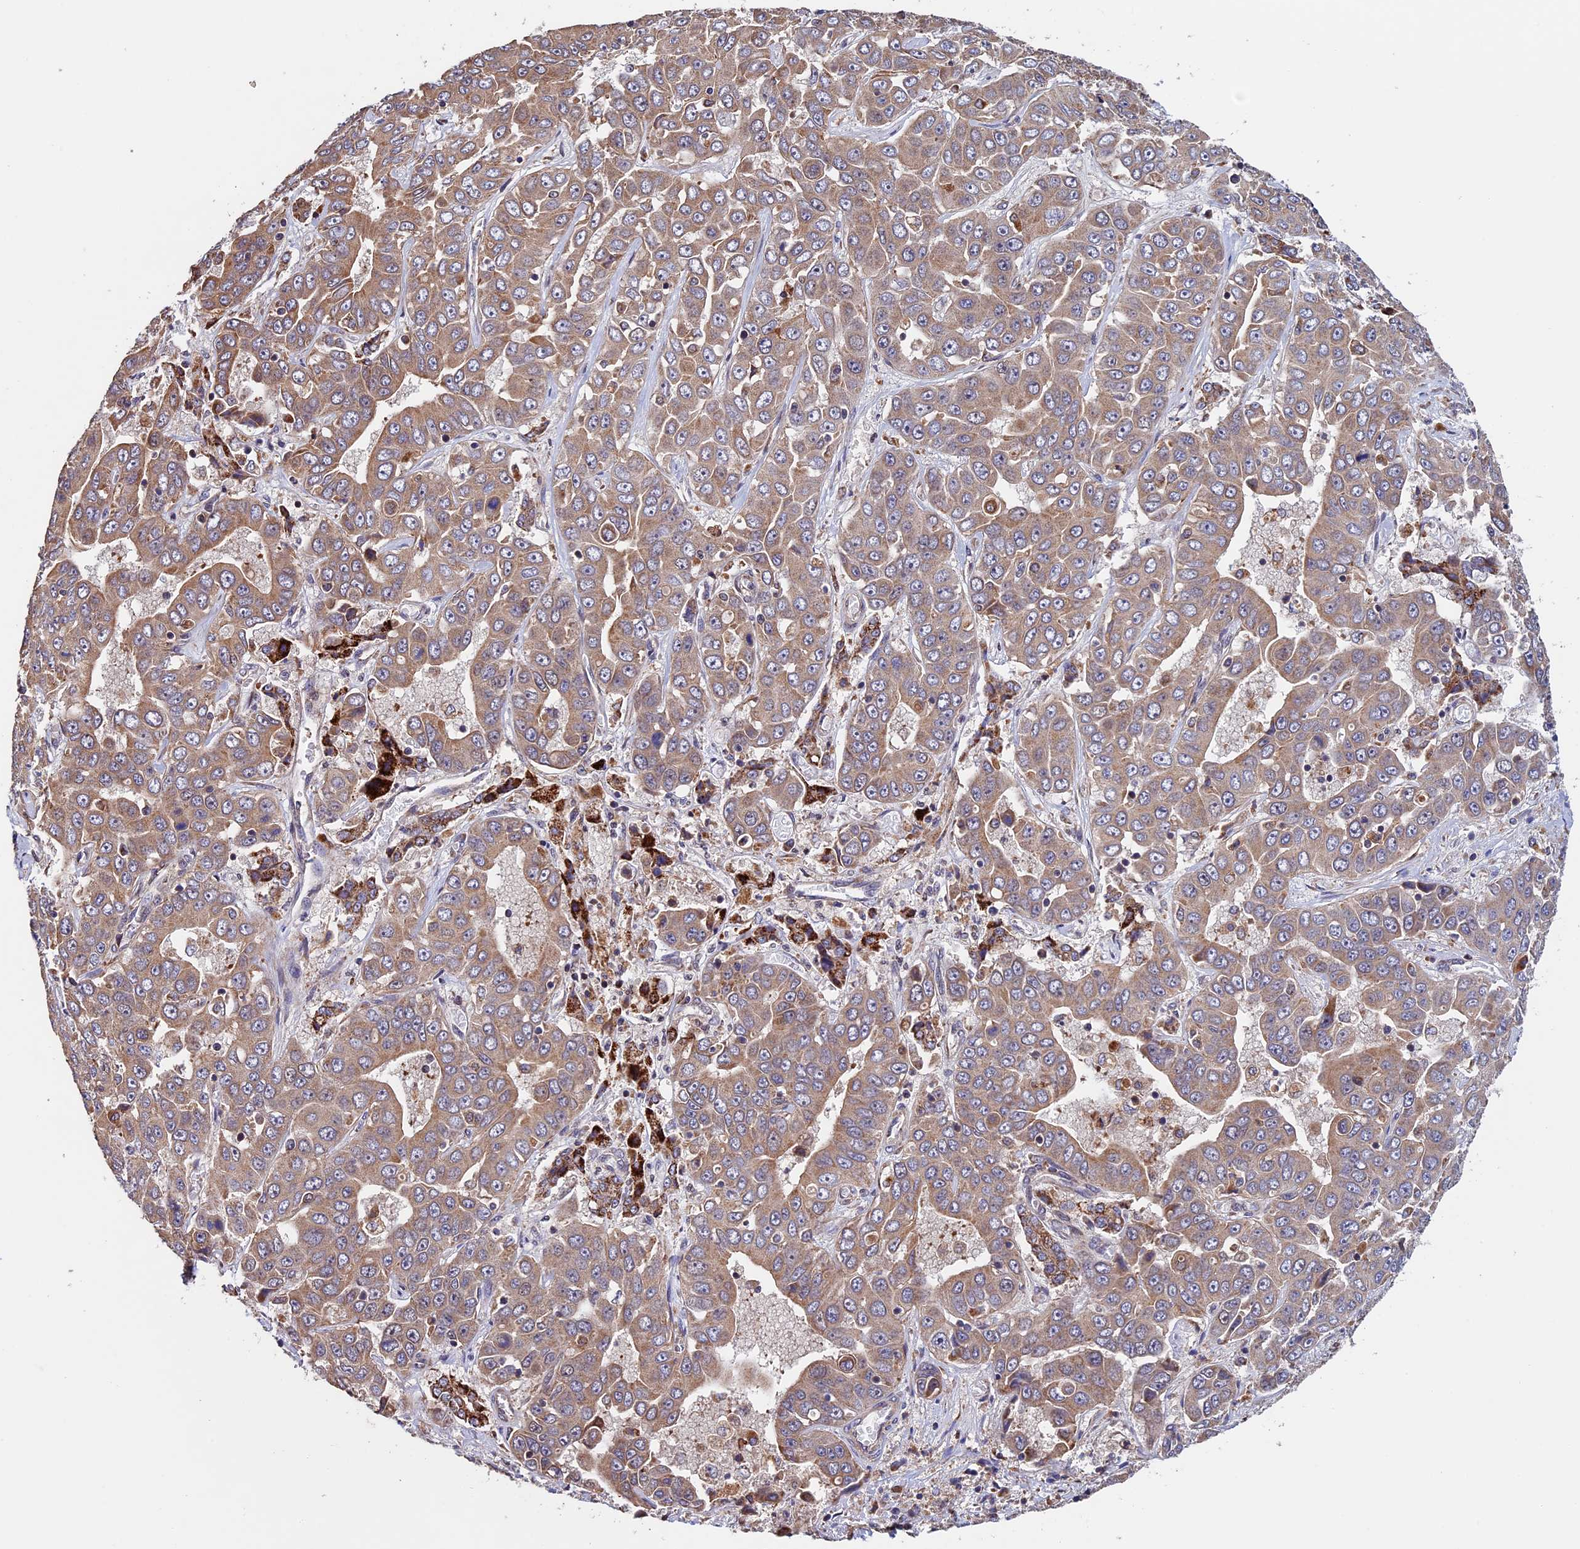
{"staining": {"intensity": "moderate", "quantity": ">75%", "location": "cytoplasmic/membranous"}, "tissue": "liver cancer", "cell_type": "Tumor cells", "image_type": "cancer", "snomed": [{"axis": "morphology", "description": "Cholangiocarcinoma"}, {"axis": "topography", "description": "Liver"}], "caption": "High-power microscopy captured an immunohistochemistry (IHC) image of liver cancer, revealing moderate cytoplasmic/membranous positivity in about >75% of tumor cells. Nuclei are stained in blue.", "gene": "RNF17", "patient": {"sex": "female", "age": 52}}